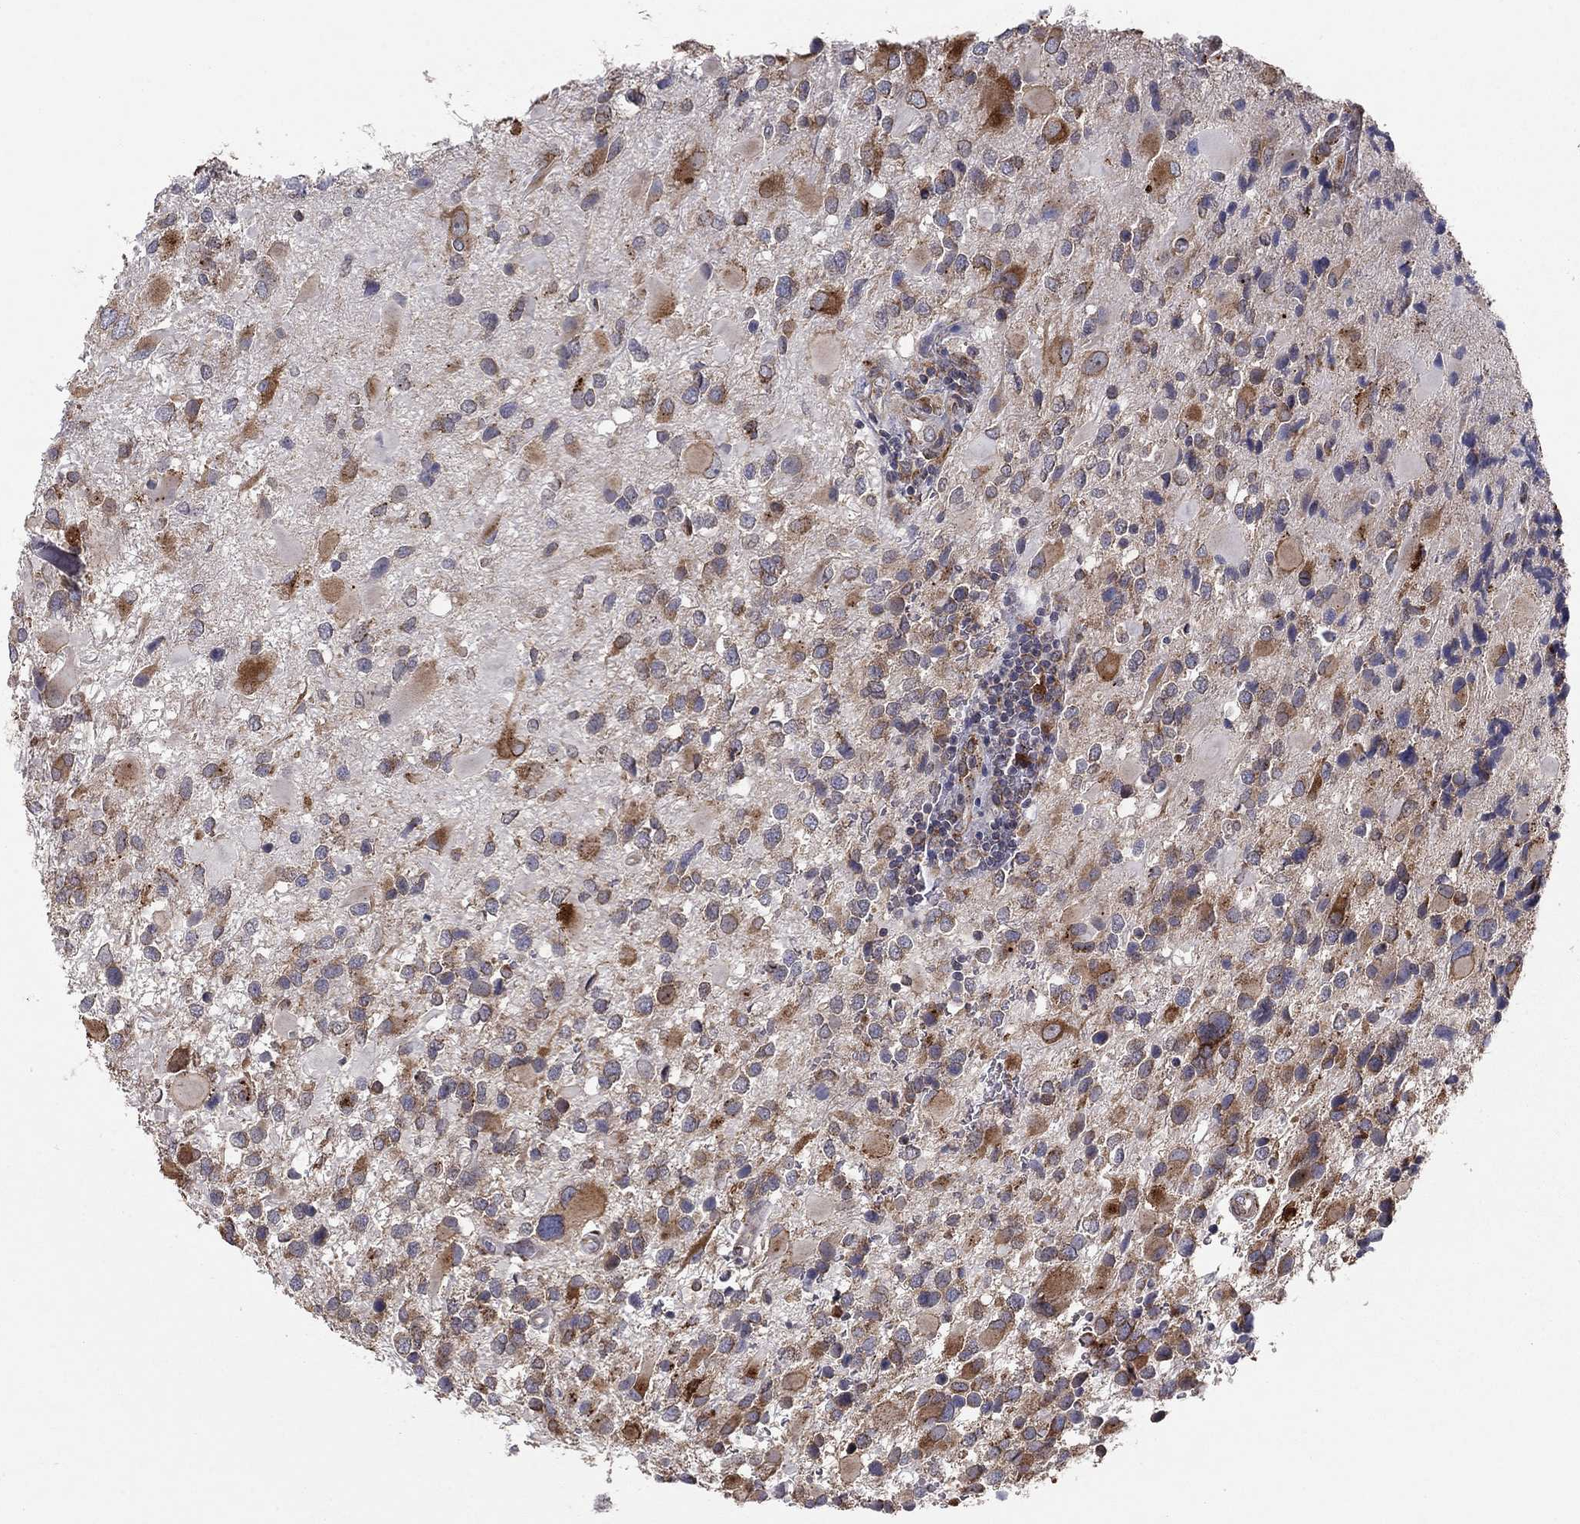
{"staining": {"intensity": "moderate", "quantity": "25%-75%", "location": "cytoplasmic/membranous"}, "tissue": "glioma", "cell_type": "Tumor cells", "image_type": "cancer", "snomed": [{"axis": "morphology", "description": "Glioma, malignant, Low grade"}, {"axis": "topography", "description": "Brain"}], "caption": "IHC staining of glioma, which displays medium levels of moderate cytoplasmic/membranous positivity in about 25%-75% of tumor cells indicating moderate cytoplasmic/membranous protein expression. The staining was performed using DAB (3,3'-diaminobenzidine) (brown) for protein detection and nuclei were counterstained in hematoxylin (blue).", "gene": "YIF1A", "patient": {"sex": "female", "age": 32}}